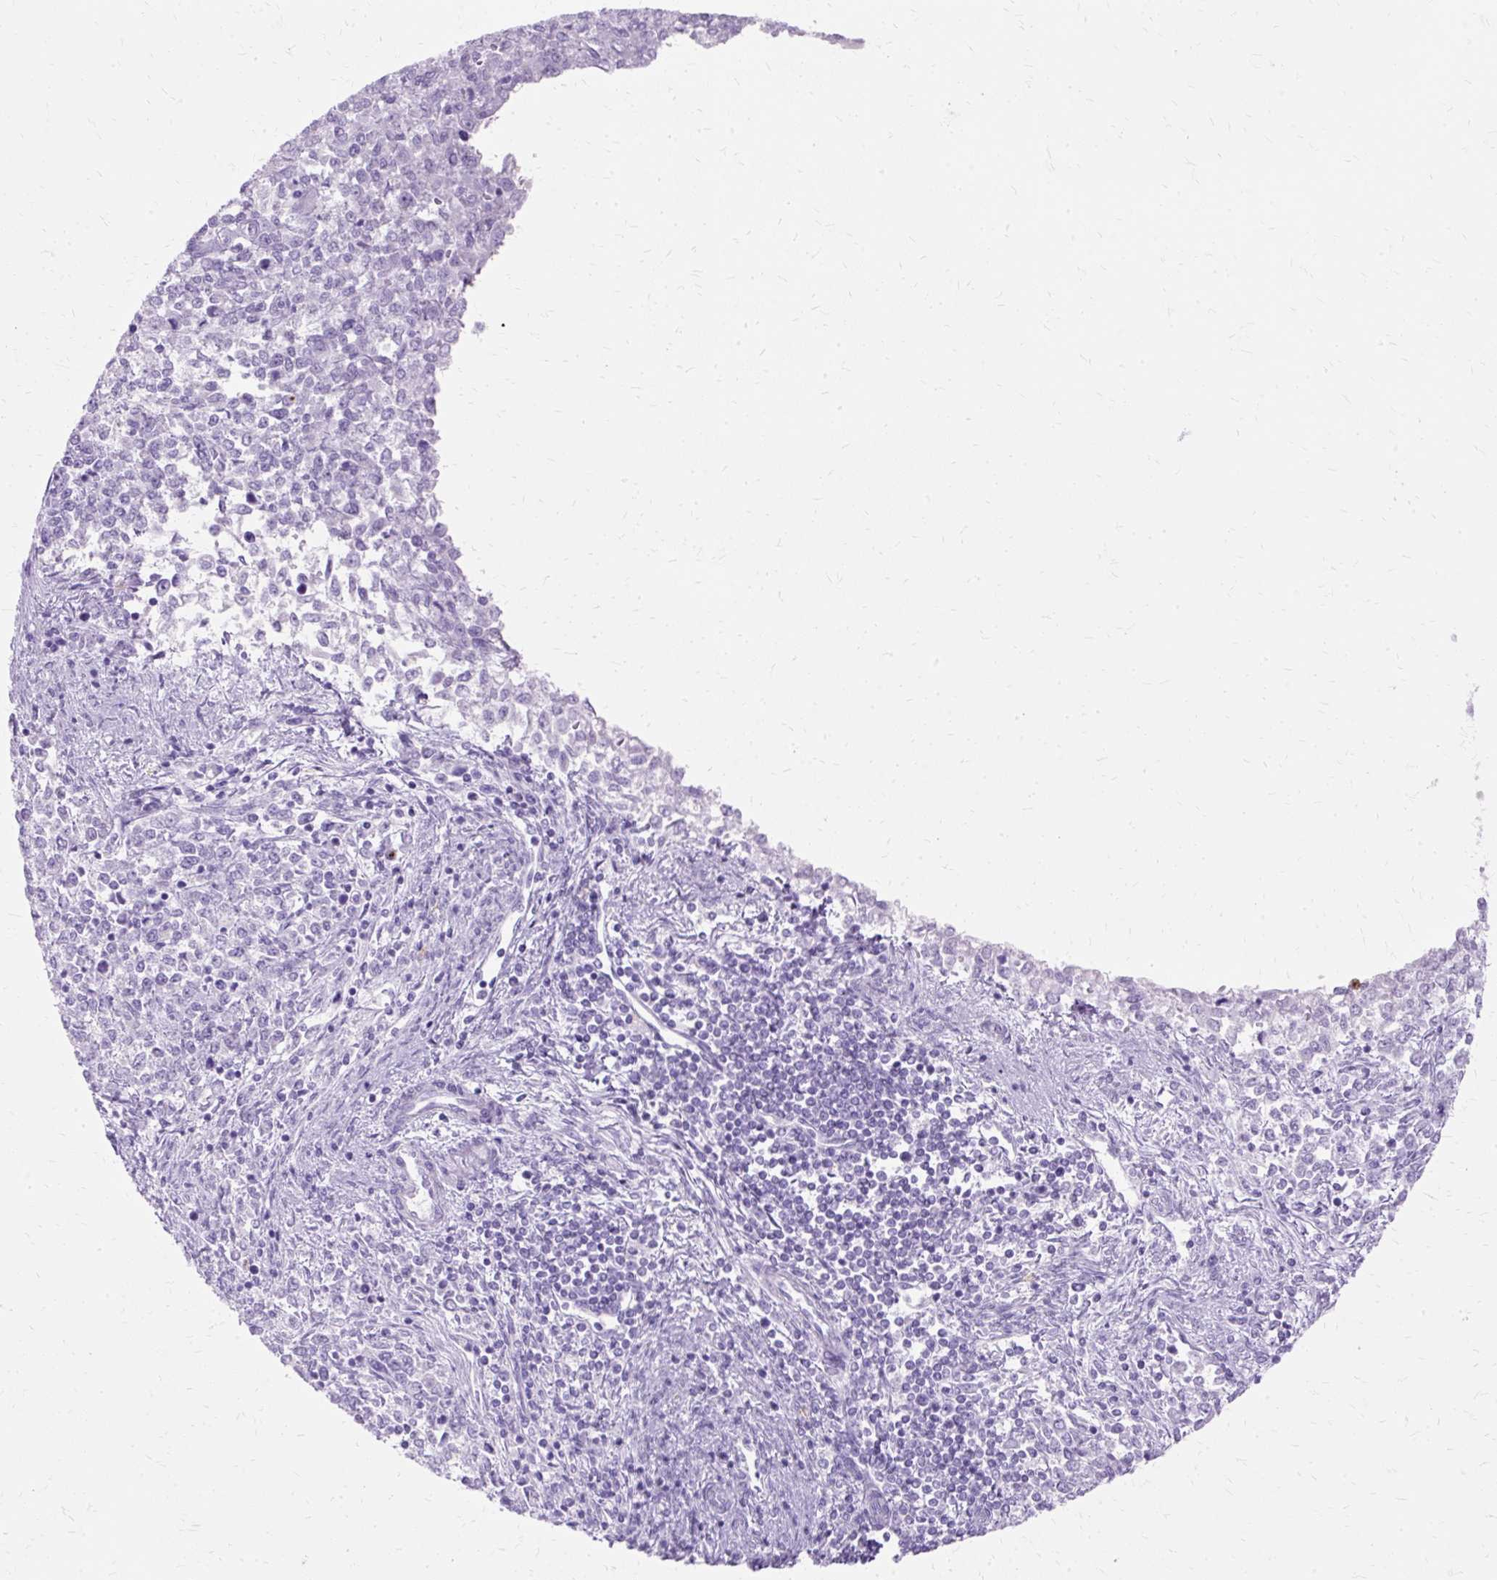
{"staining": {"intensity": "negative", "quantity": "none", "location": "none"}, "tissue": "endometrial cancer", "cell_type": "Tumor cells", "image_type": "cancer", "snomed": [{"axis": "morphology", "description": "Adenocarcinoma, NOS"}, {"axis": "topography", "description": "Endometrium"}], "caption": "There is no significant staining in tumor cells of endometrial cancer.", "gene": "DEFA1", "patient": {"sex": "female", "age": 50}}